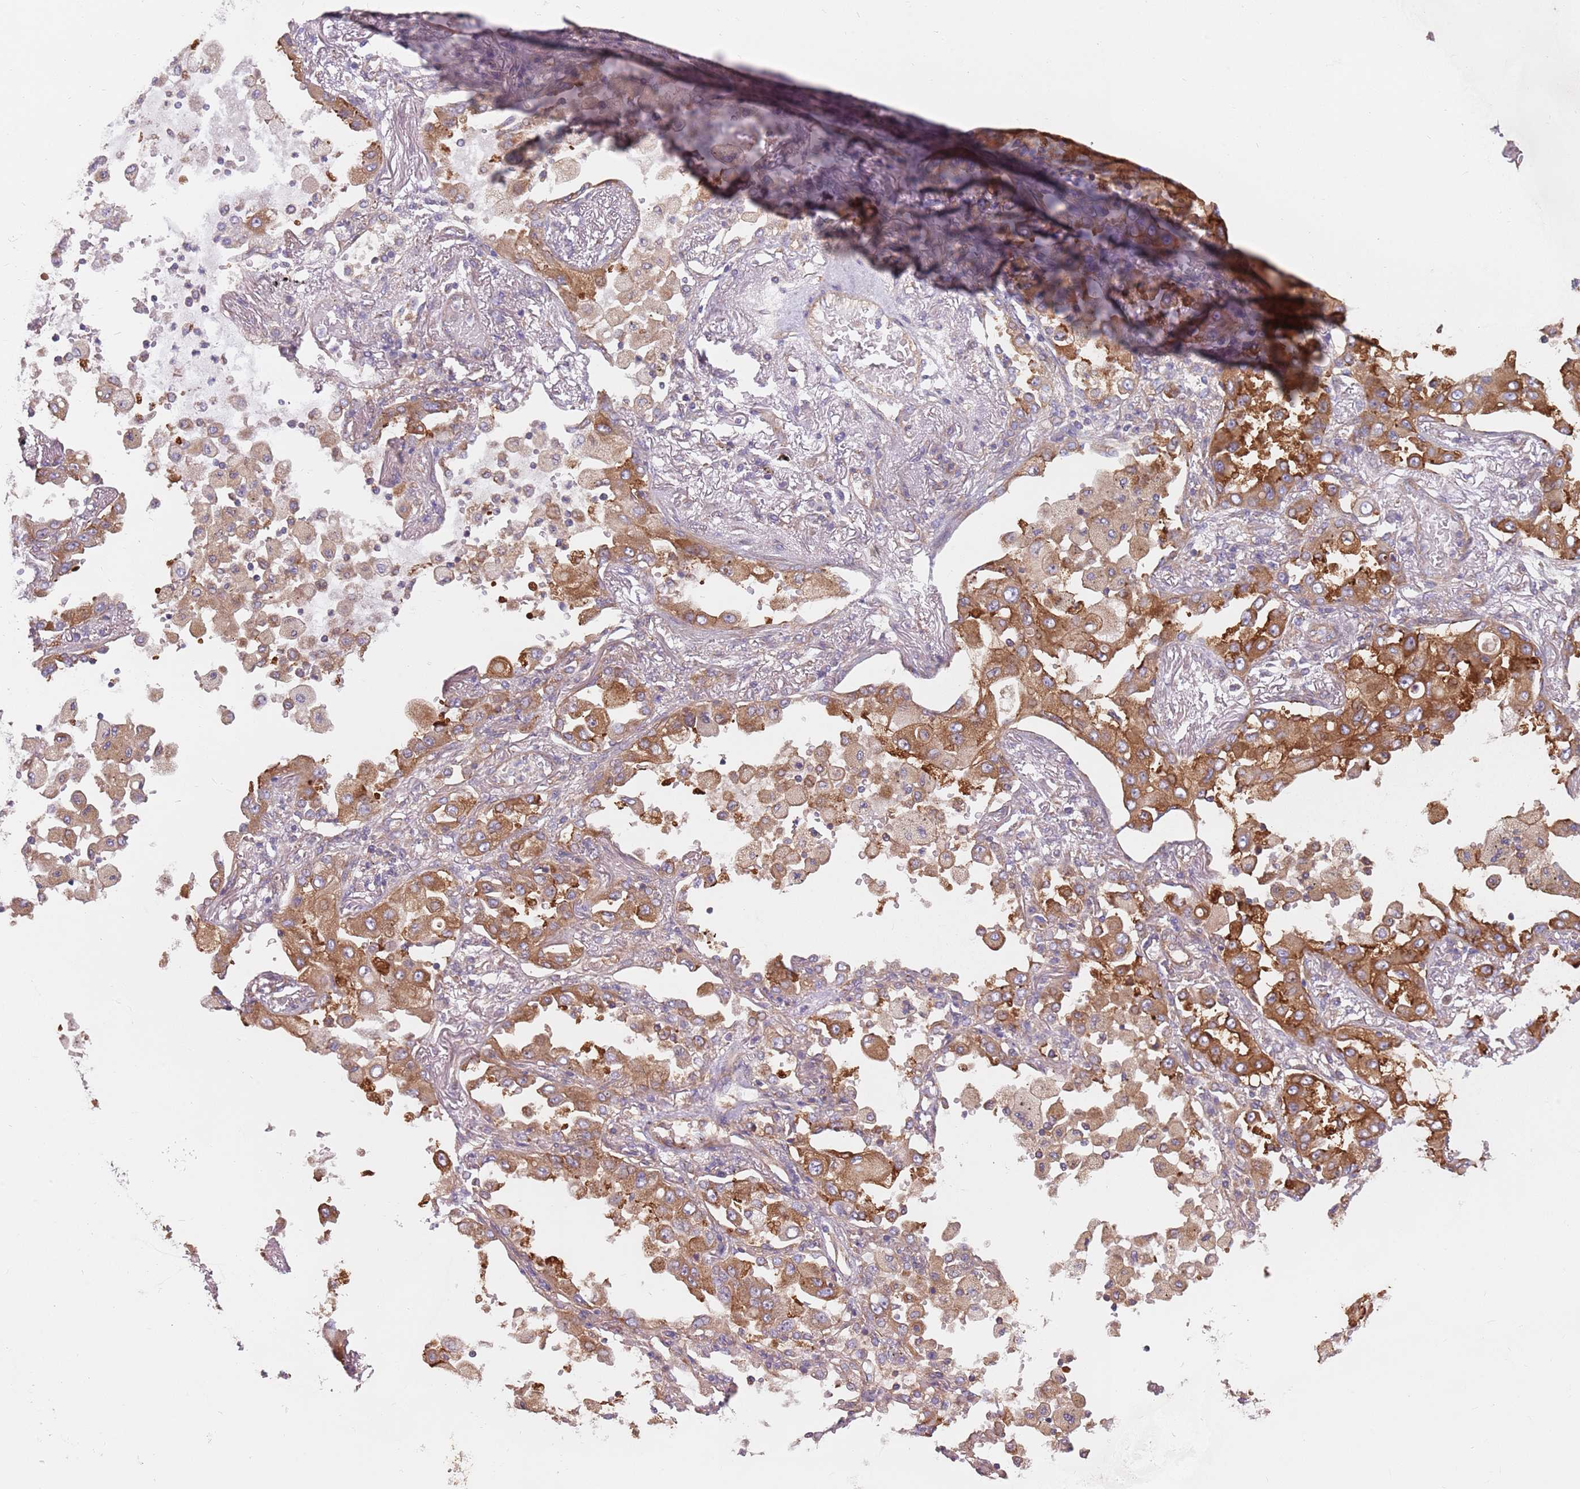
{"staining": {"intensity": "moderate", "quantity": "25%-75%", "location": "cytoplasmic/membranous"}, "tissue": "lung cancer", "cell_type": "Tumor cells", "image_type": "cancer", "snomed": [{"axis": "morphology", "description": "Squamous cell carcinoma, NOS"}, {"axis": "topography", "description": "Lung"}], "caption": "This is a micrograph of IHC staining of squamous cell carcinoma (lung), which shows moderate expression in the cytoplasmic/membranous of tumor cells.", "gene": "SPDL1", "patient": {"sex": "male", "age": 74}}